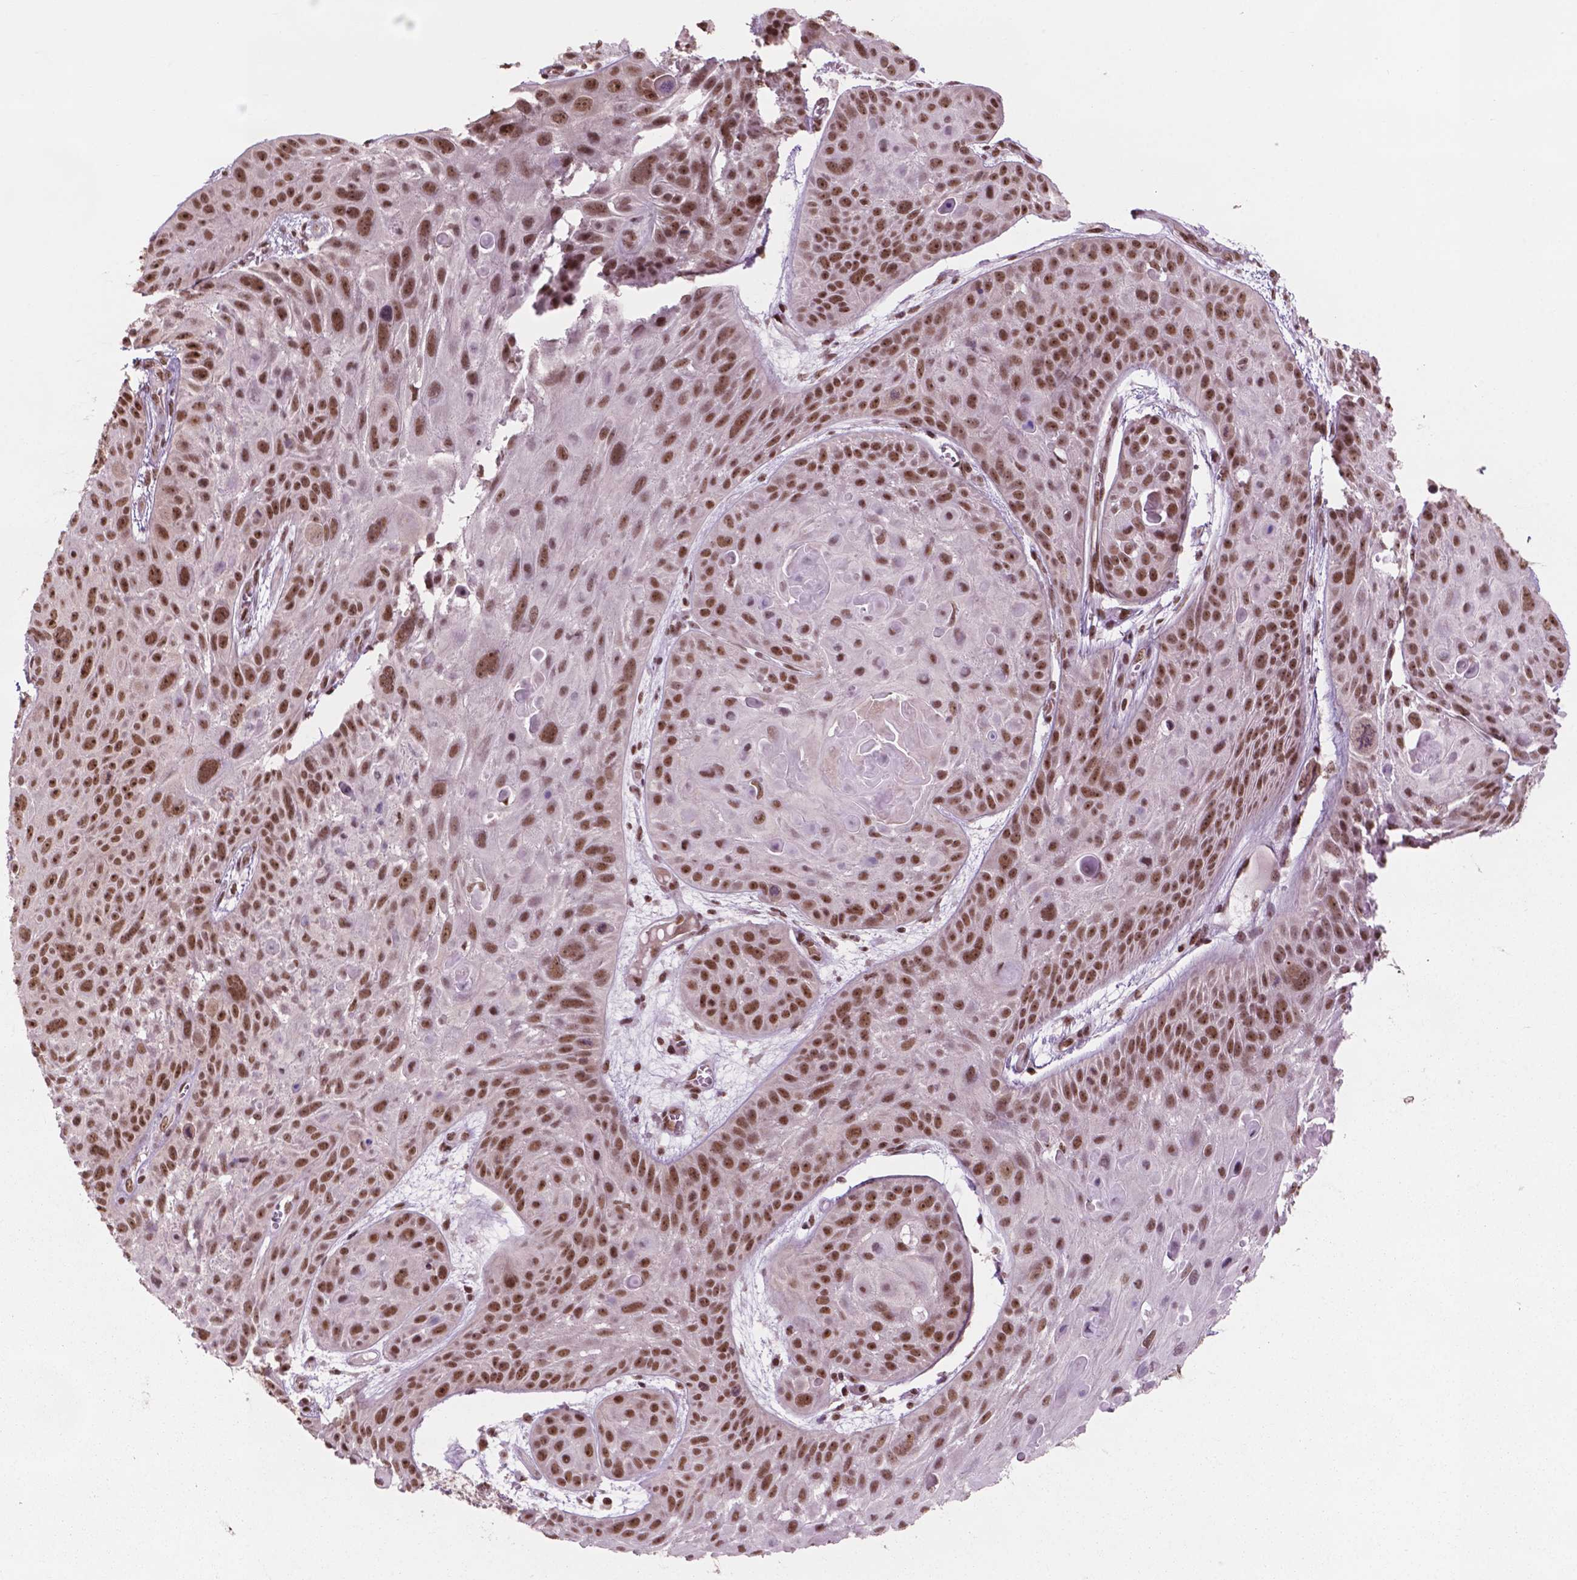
{"staining": {"intensity": "moderate", "quantity": ">75%", "location": "nuclear"}, "tissue": "skin cancer", "cell_type": "Tumor cells", "image_type": "cancer", "snomed": [{"axis": "morphology", "description": "Squamous cell carcinoma, NOS"}, {"axis": "topography", "description": "Skin"}, {"axis": "topography", "description": "Anal"}], "caption": "Human squamous cell carcinoma (skin) stained with a protein marker exhibits moderate staining in tumor cells.", "gene": "POLR2E", "patient": {"sex": "female", "age": 75}}